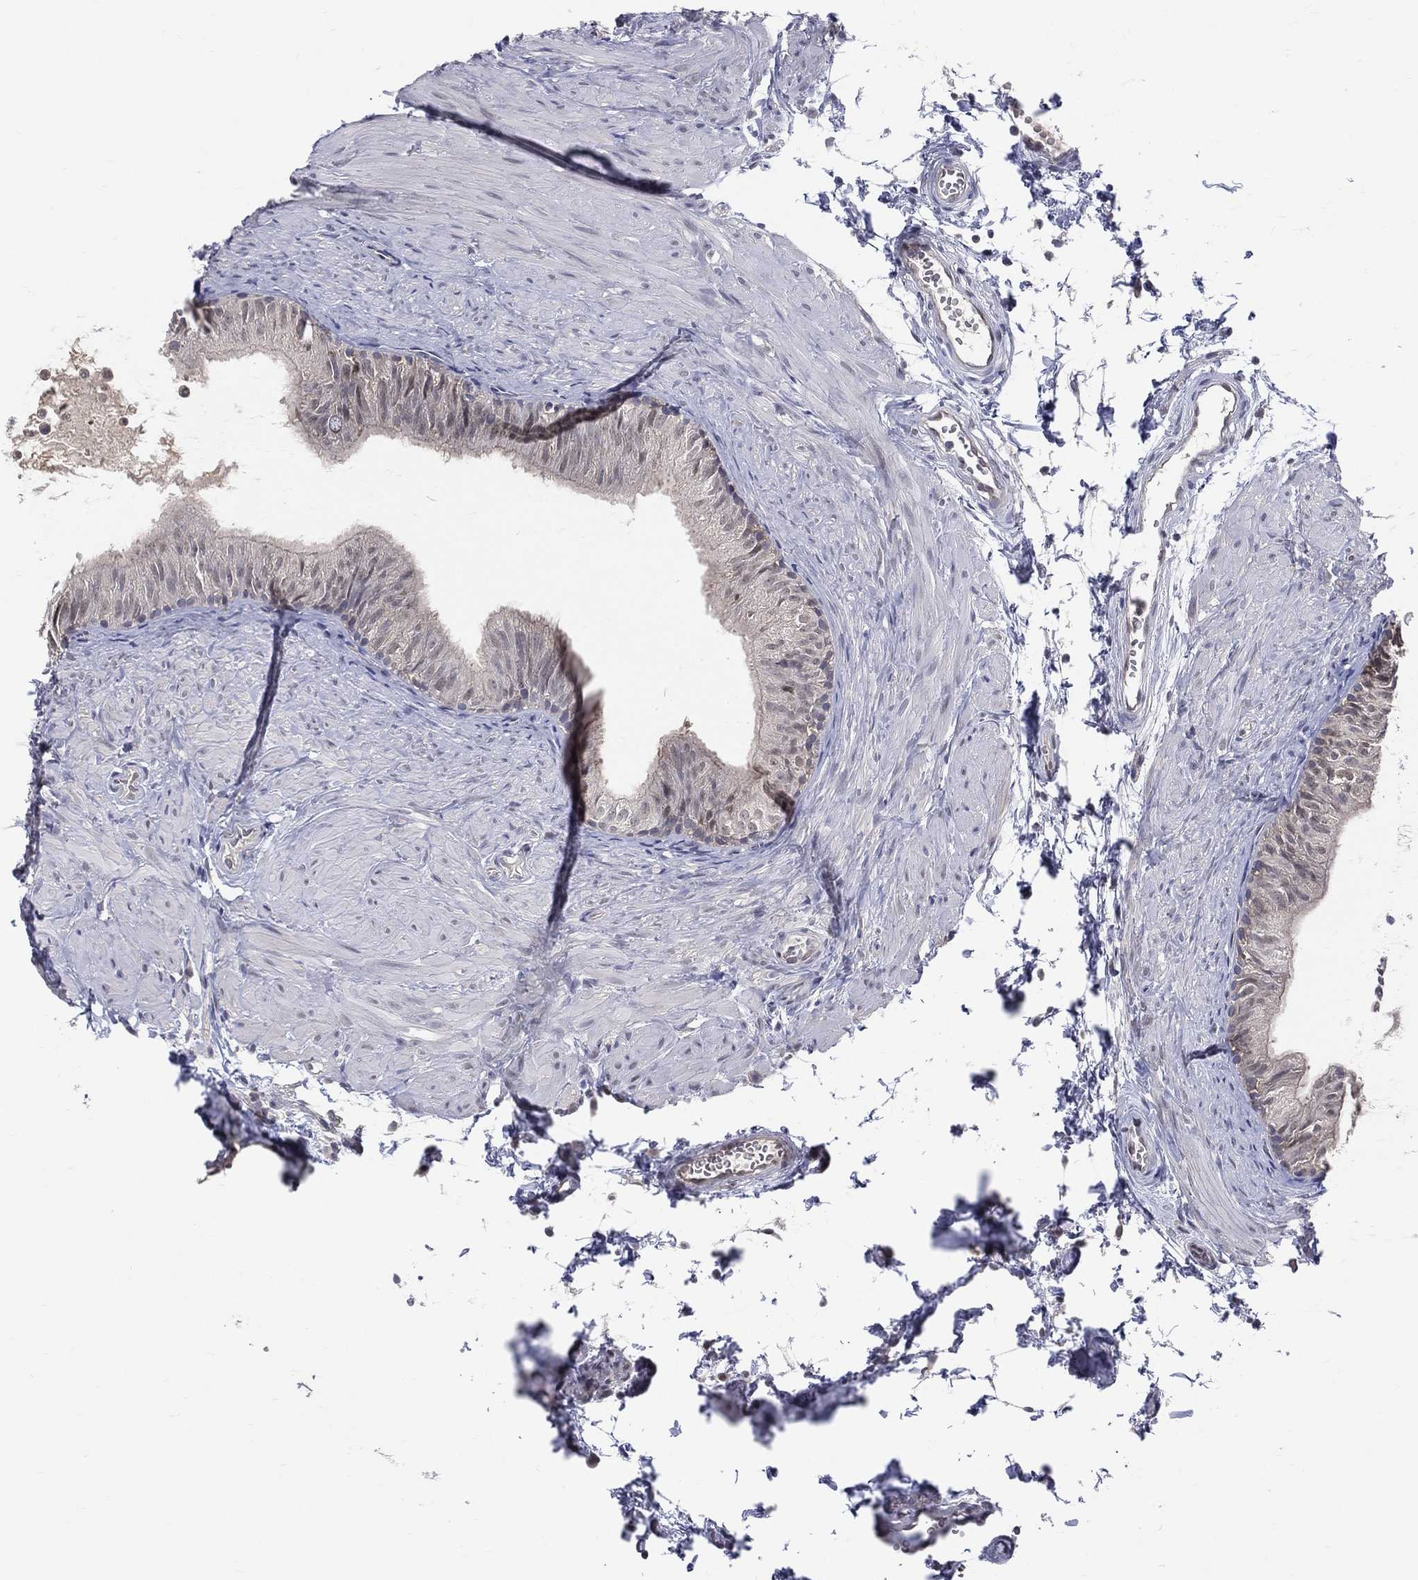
{"staining": {"intensity": "negative", "quantity": "none", "location": "none"}, "tissue": "epididymis", "cell_type": "Glandular cells", "image_type": "normal", "snomed": [{"axis": "morphology", "description": "Normal tissue, NOS"}, {"axis": "topography", "description": "Epididymis"}], "caption": "Photomicrograph shows no protein expression in glandular cells of normal epididymis. (Stains: DAB (3,3'-diaminobenzidine) IHC with hematoxylin counter stain, Microscopy: brightfield microscopy at high magnification).", "gene": "DLG4", "patient": {"sex": "male", "age": 22}}